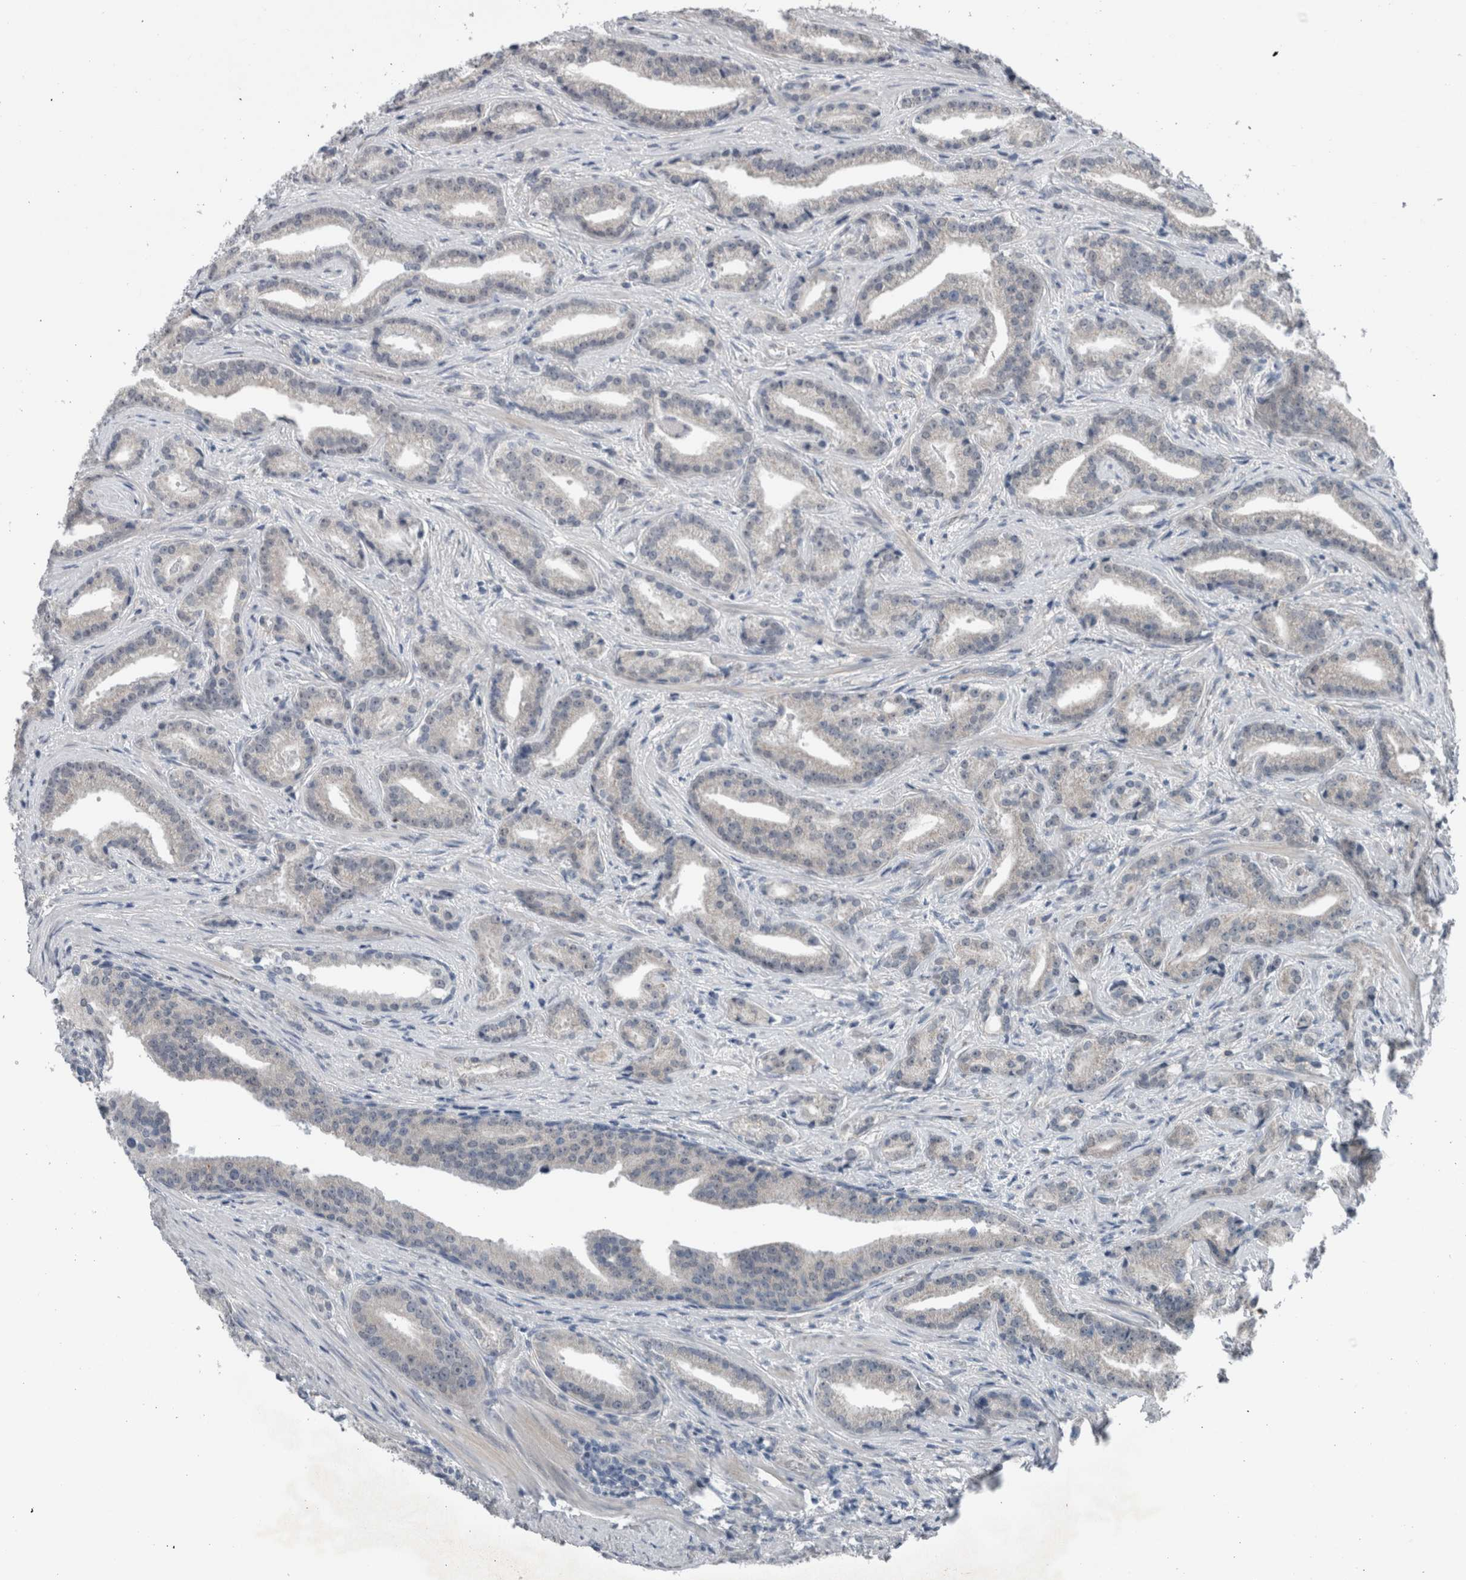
{"staining": {"intensity": "negative", "quantity": "none", "location": "none"}, "tissue": "prostate cancer", "cell_type": "Tumor cells", "image_type": "cancer", "snomed": [{"axis": "morphology", "description": "Adenocarcinoma, Low grade"}, {"axis": "topography", "description": "Prostate"}], "caption": "This is a photomicrograph of immunohistochemistry (IHC) staining of low-grade adenocarcinoma (prostate), which shows no expression in tumor cells.", "gene": "CRNN", "patient": {"sex": "male", "age": 67}}